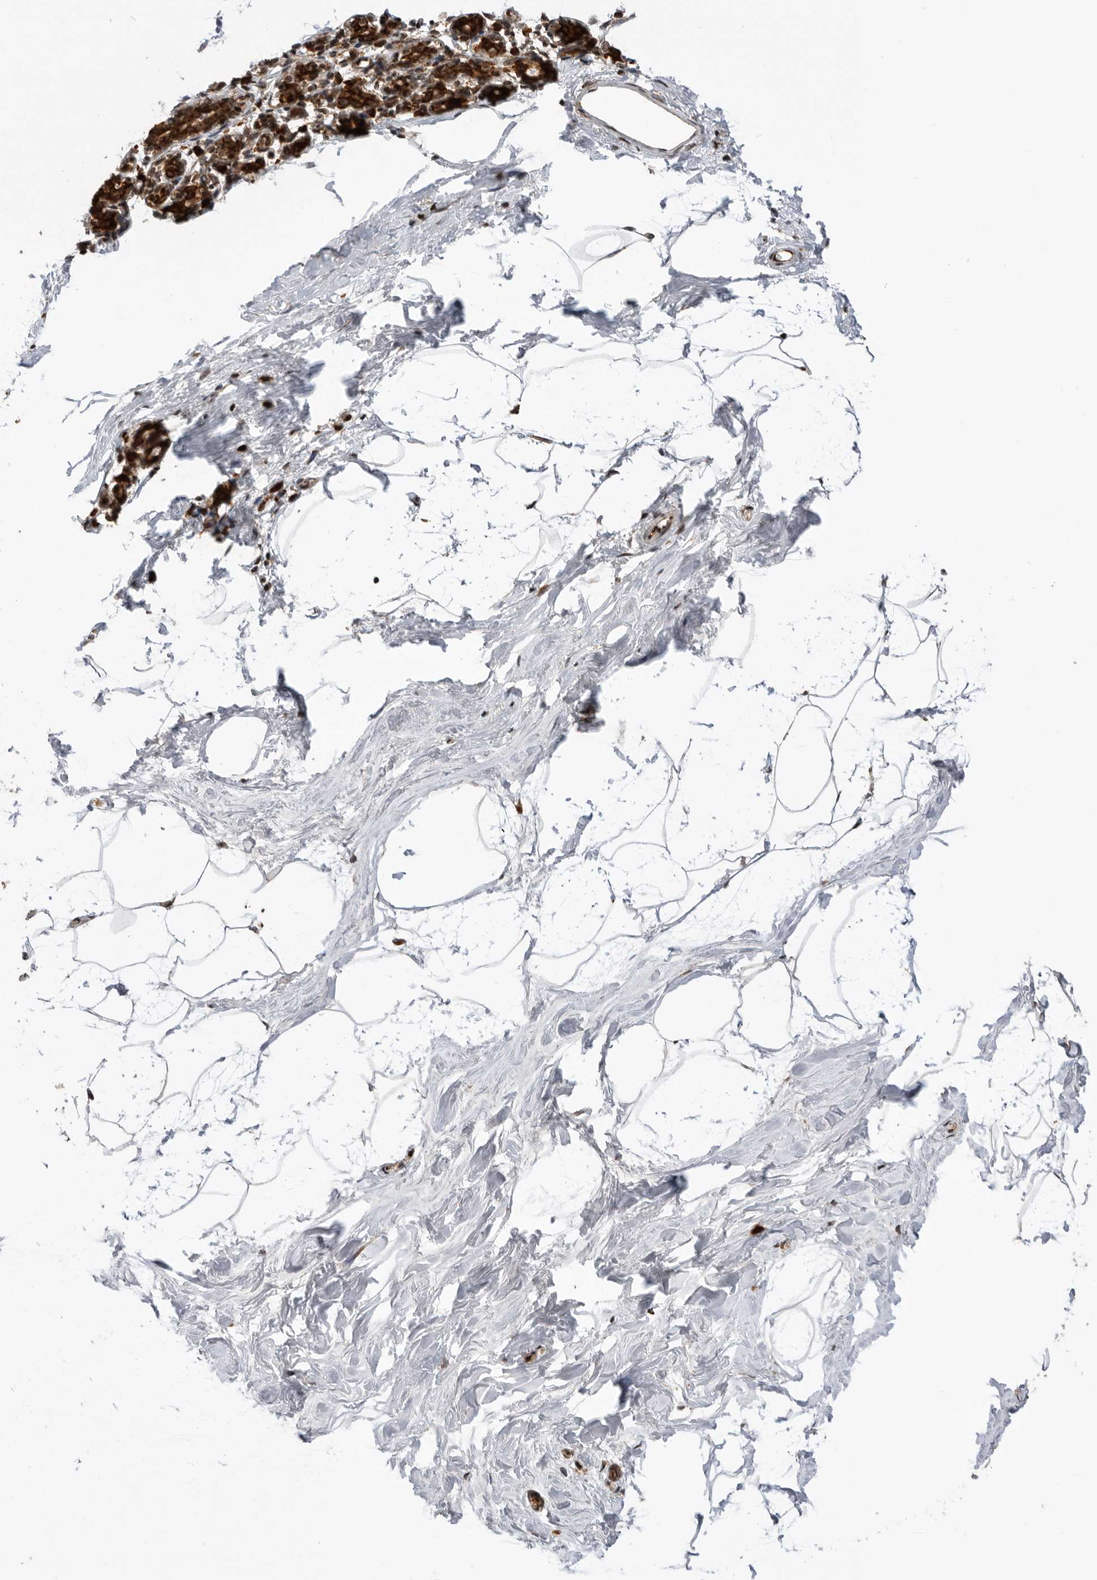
{"staining": {"intensity": "negative", "quantity": "none", "location": "none"}, "tissue": "breast", "cell_type": "Adipocytes", "image_type": "normal", "snomed": [{"axis": "morphology", "description": "Normal tissue, NOS"}, {"axis": "topography", "description": "Breast"}], "caption": "Adipocytes show no significant protein expression in normal breast. Brightfield microscopy of immunohistochemistry stained with DAB (brown) and hematoxylin (blue), captured at high magnification.", "gene": "FZD3", "patient": {"sex": "female", "age": 62}}